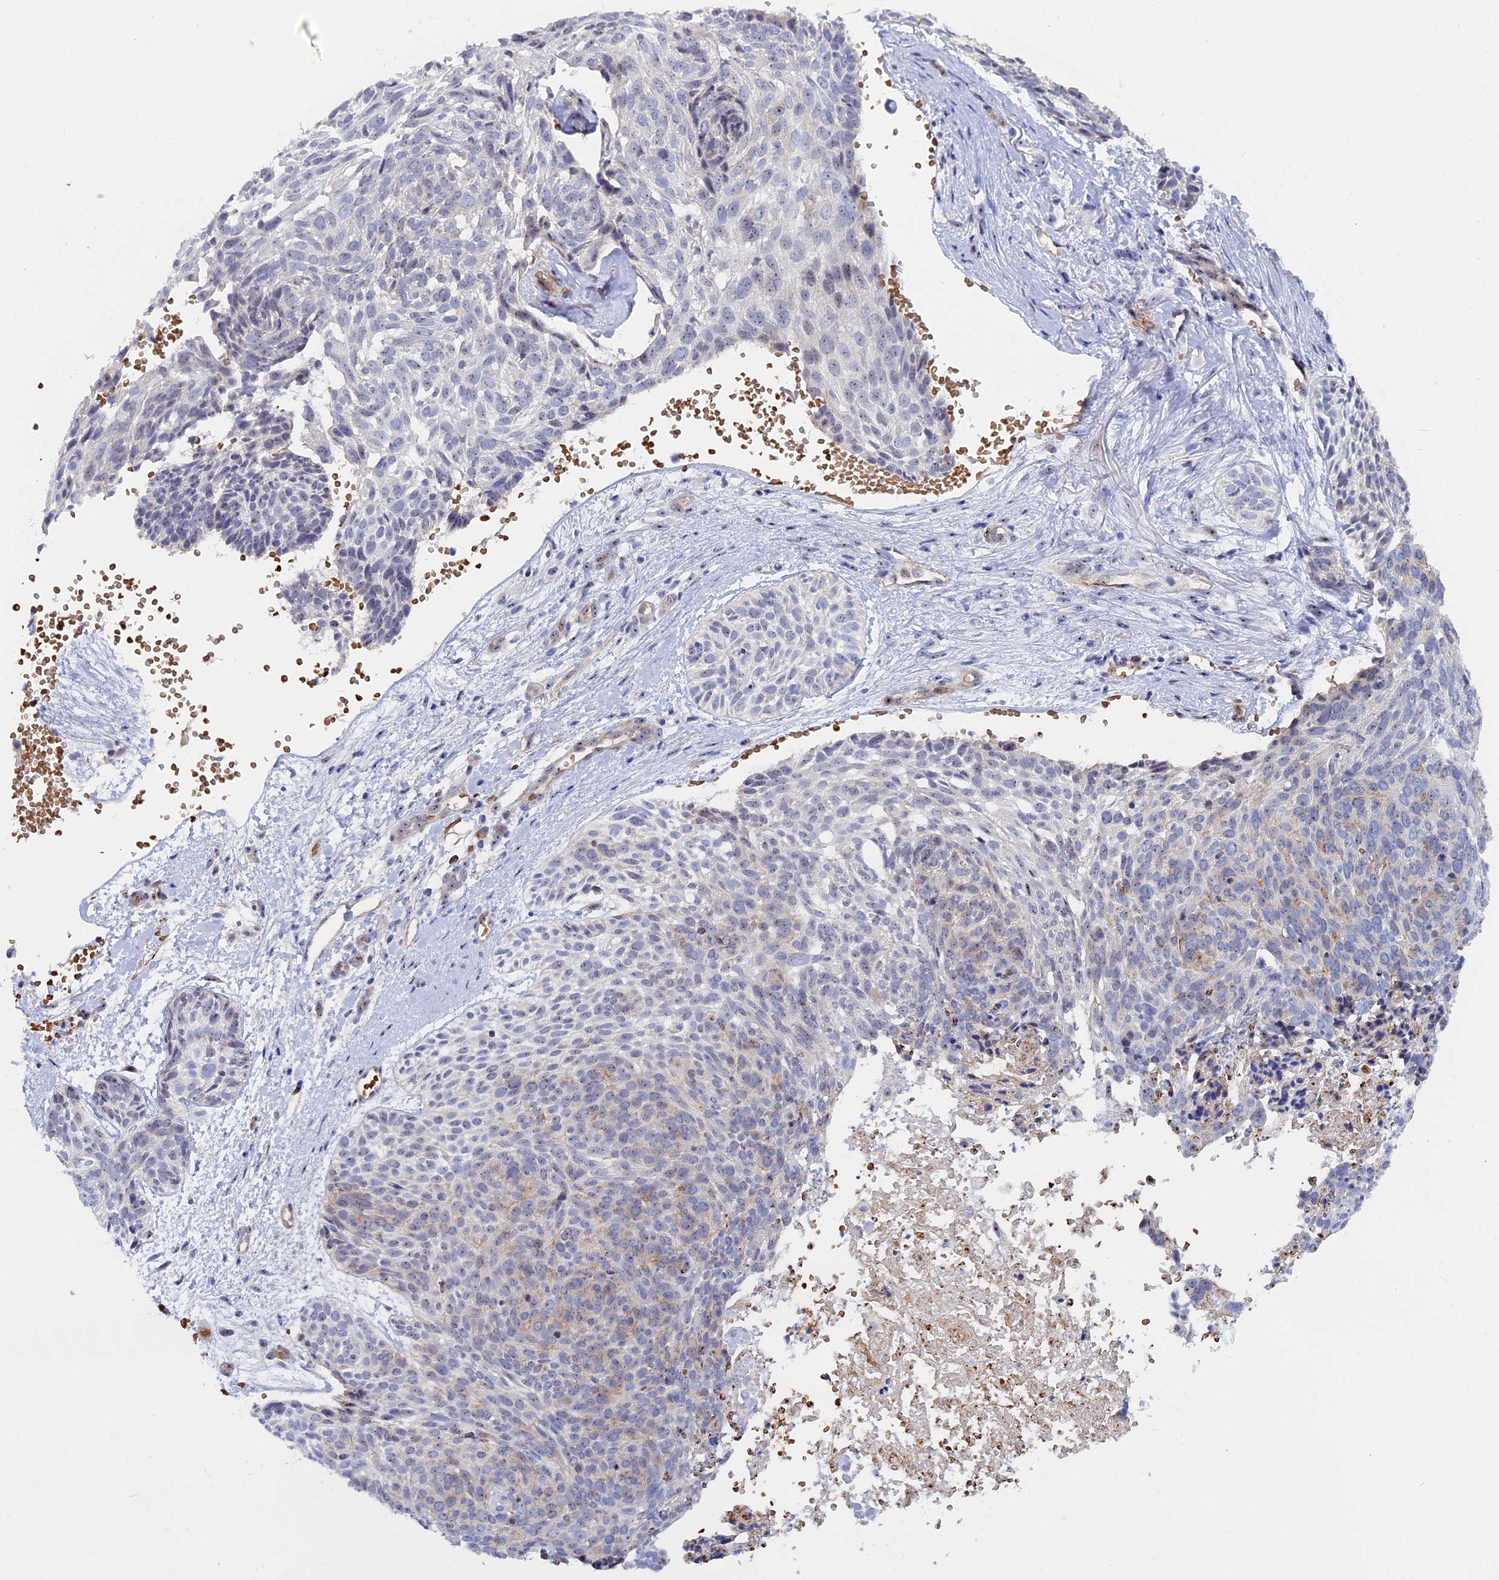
{"staining": {"intensity": "weak", "quantity": "<25%", "location": "cytoplasmic/membranous"}, "tissue": "skin cancer", "cell_type": "Tumor cells", "image_type": "cancer", "snomed": [{"axis": "morphology", "description": "Normal tissue, NOS"}, {"axis": "morphology", "description": "Basal cell carcinoma"}, {"axis": "topography", "description": "Skin"}], "caption": "High power microscopy histopathology image of an immunohistochemistry image of skin cancer, revealing no significant positivity in tumor cells.", "gene": "DBNDD1", "patient": {"sex": "male", "age": 66}}